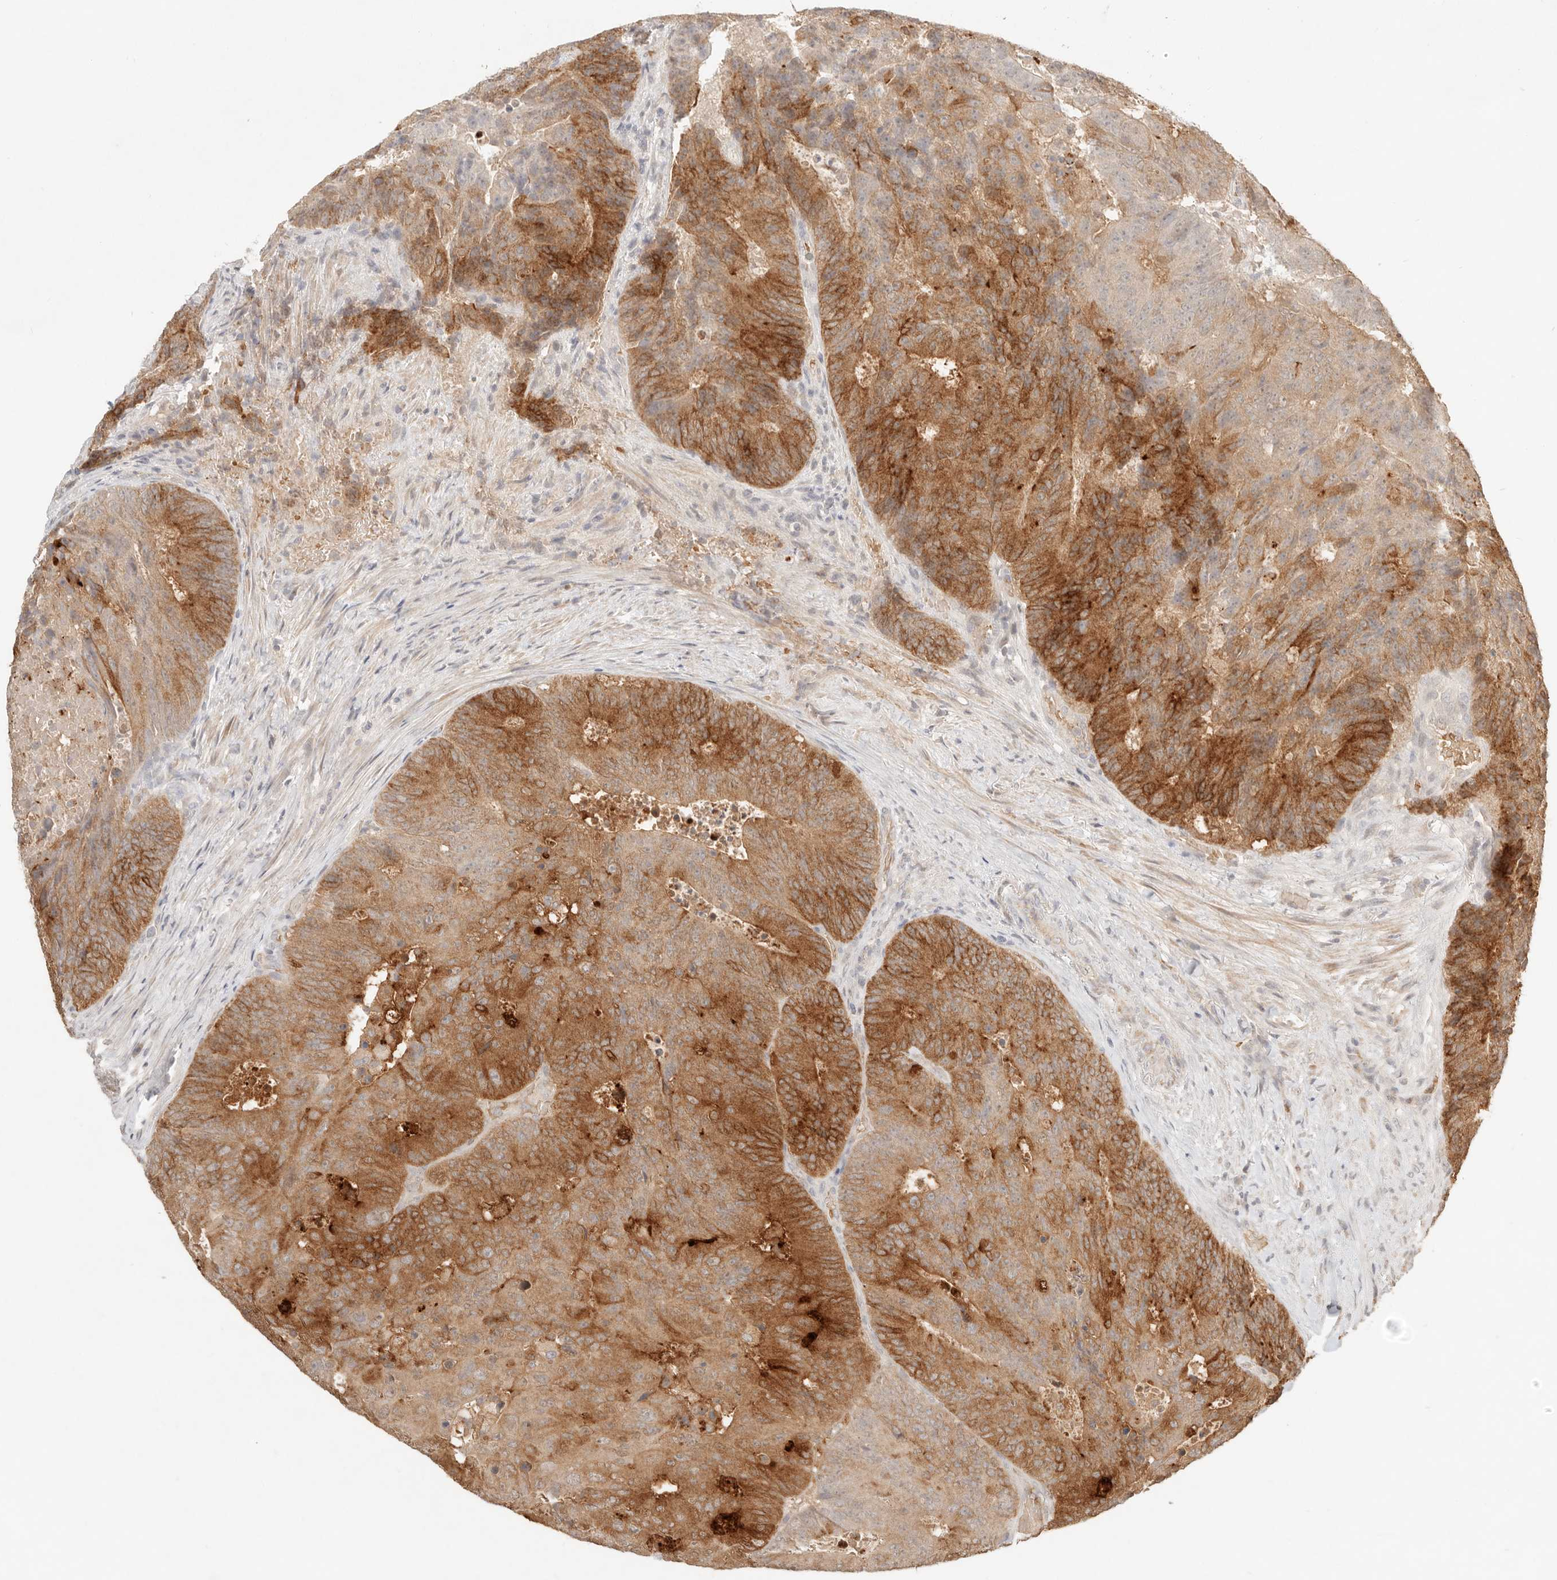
{"staining": {"intensity": "strong", "quantity": ">75%", "location": "cytoplasmic/membranous"}, "tissue": "colorectal cancer", "cell_type": "Tumor cells", "image_type": "cancer", "snomed": [{"axis": "morphology", "description": "Adenocarcinoma, NOS"}, {"axis": "topography", "description": "Colon"}], "caption": "Colorectal cancer (adenocarcinoma) stained with DAB (3,3'-diaminobenzidine) immunohistochemistry reveals high levels of strong cytoplasmic/membranous staining in approximately >75% of tumor cells. The staining was performed using DAB (3,3'-diaminobenzidine), with brown indicating positive protein expression. Nuclei are stained blue with hematoxylin.", "gene": "MEP1A", "patient": {"sex": "male", "age": 87}}